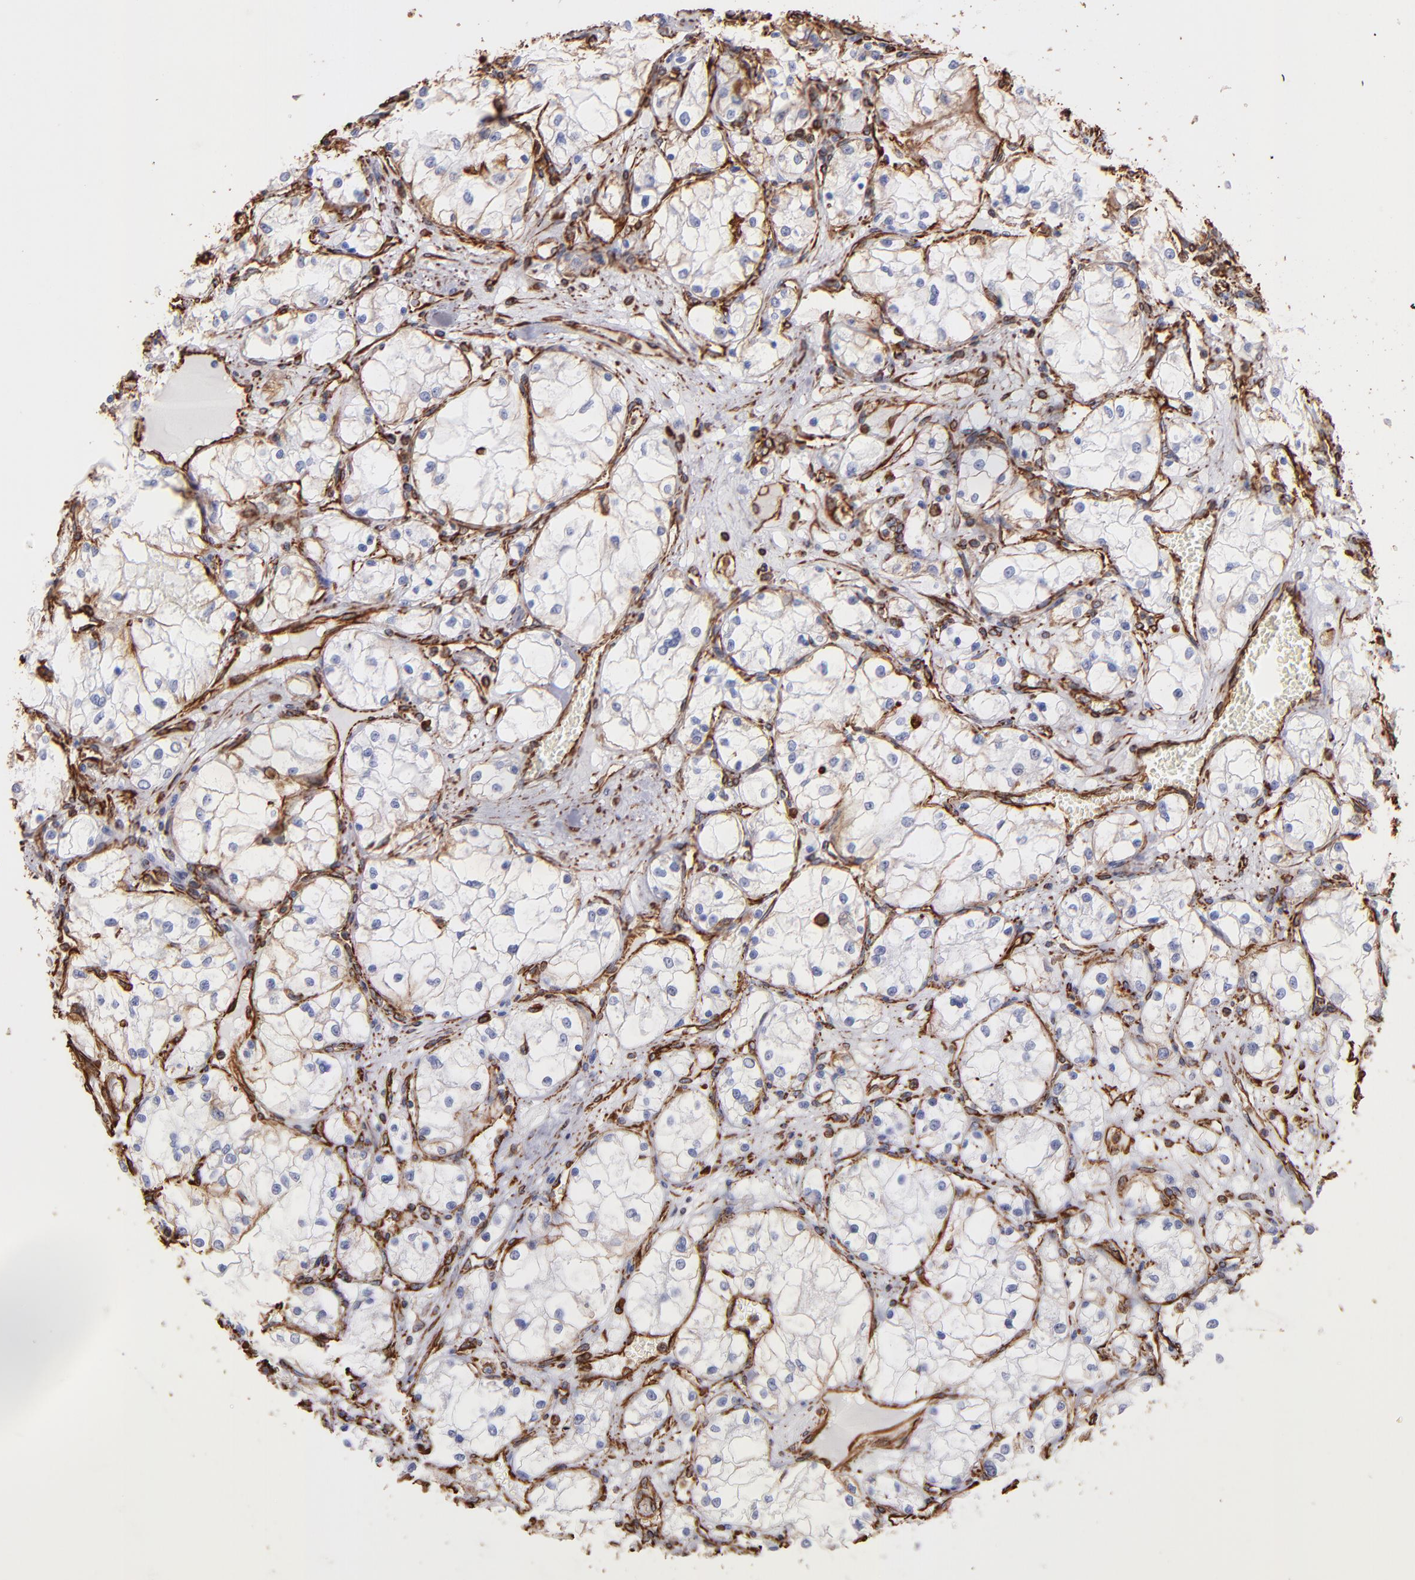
{"staining": {"intensity": "weak", "quantity": "<25%", "location": "cytoplasmic/membranous"}, "tissue": "renal cancer", "cell_type": "Tumor cells", "image_type": "cancer", "snomed": [{"axis": "morphology", "description": "Adenocarcinoma, NOS"}, {"axis": "topography", "description": "Kidney"}], "caption": "Tumor cells are negative for brown protein staining in adenocarcinoma (renal). Brightfield microscopy of immunohistochemistry (IHC) stained with DAB (brown) and hematoxylin (blue), captured at high magnification.", "gene": "VIM", "patient": {"sex": "male", "age": 61}}